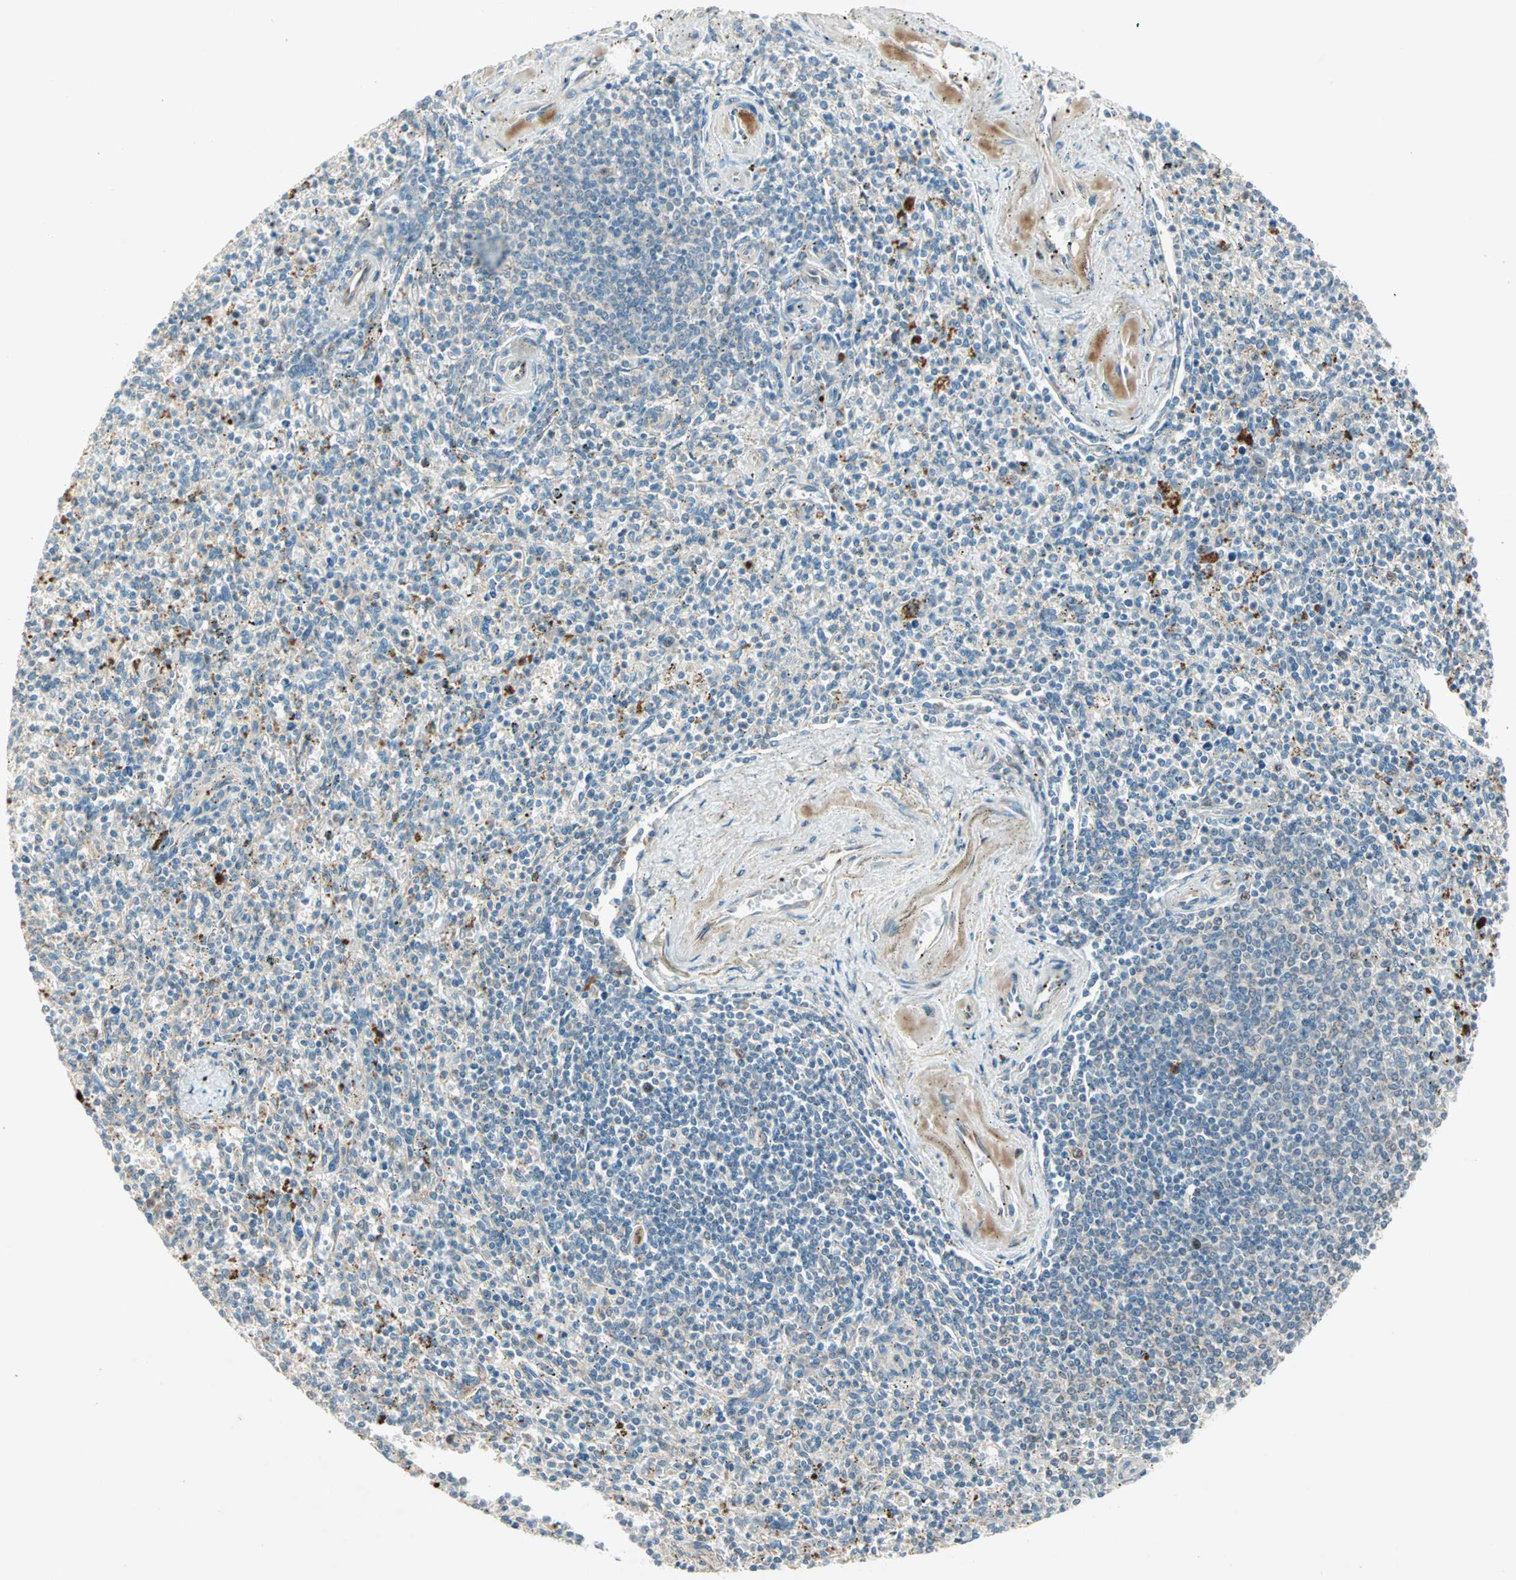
{"staining": {"intensity": "weak", "quantity": ">75%", "location": "cytoplasmic/membranous"}, "tissue": "spleen", "cell_type": "Cells in red pulp", "image_type": "normal", "snomed": [{"axis": "morphology", "description": "Normal tissue, NOS"}, {"axis": "topography", "description": "Spleen"}], "caption": "Immunohistochemical staining of normal spleen demonstrates >75% levels of weak cytoplasmic/membranous protein staining in approximately >75% of cells in red pulp. The staining was performed using DAB (3,3'-diaminobenzidine), with brown indicating positive protein expression. Nuclei are stained blue with hematoxylin.", "gene": "ZNF37A", "patient": {"sex": "male", "age": 72}}